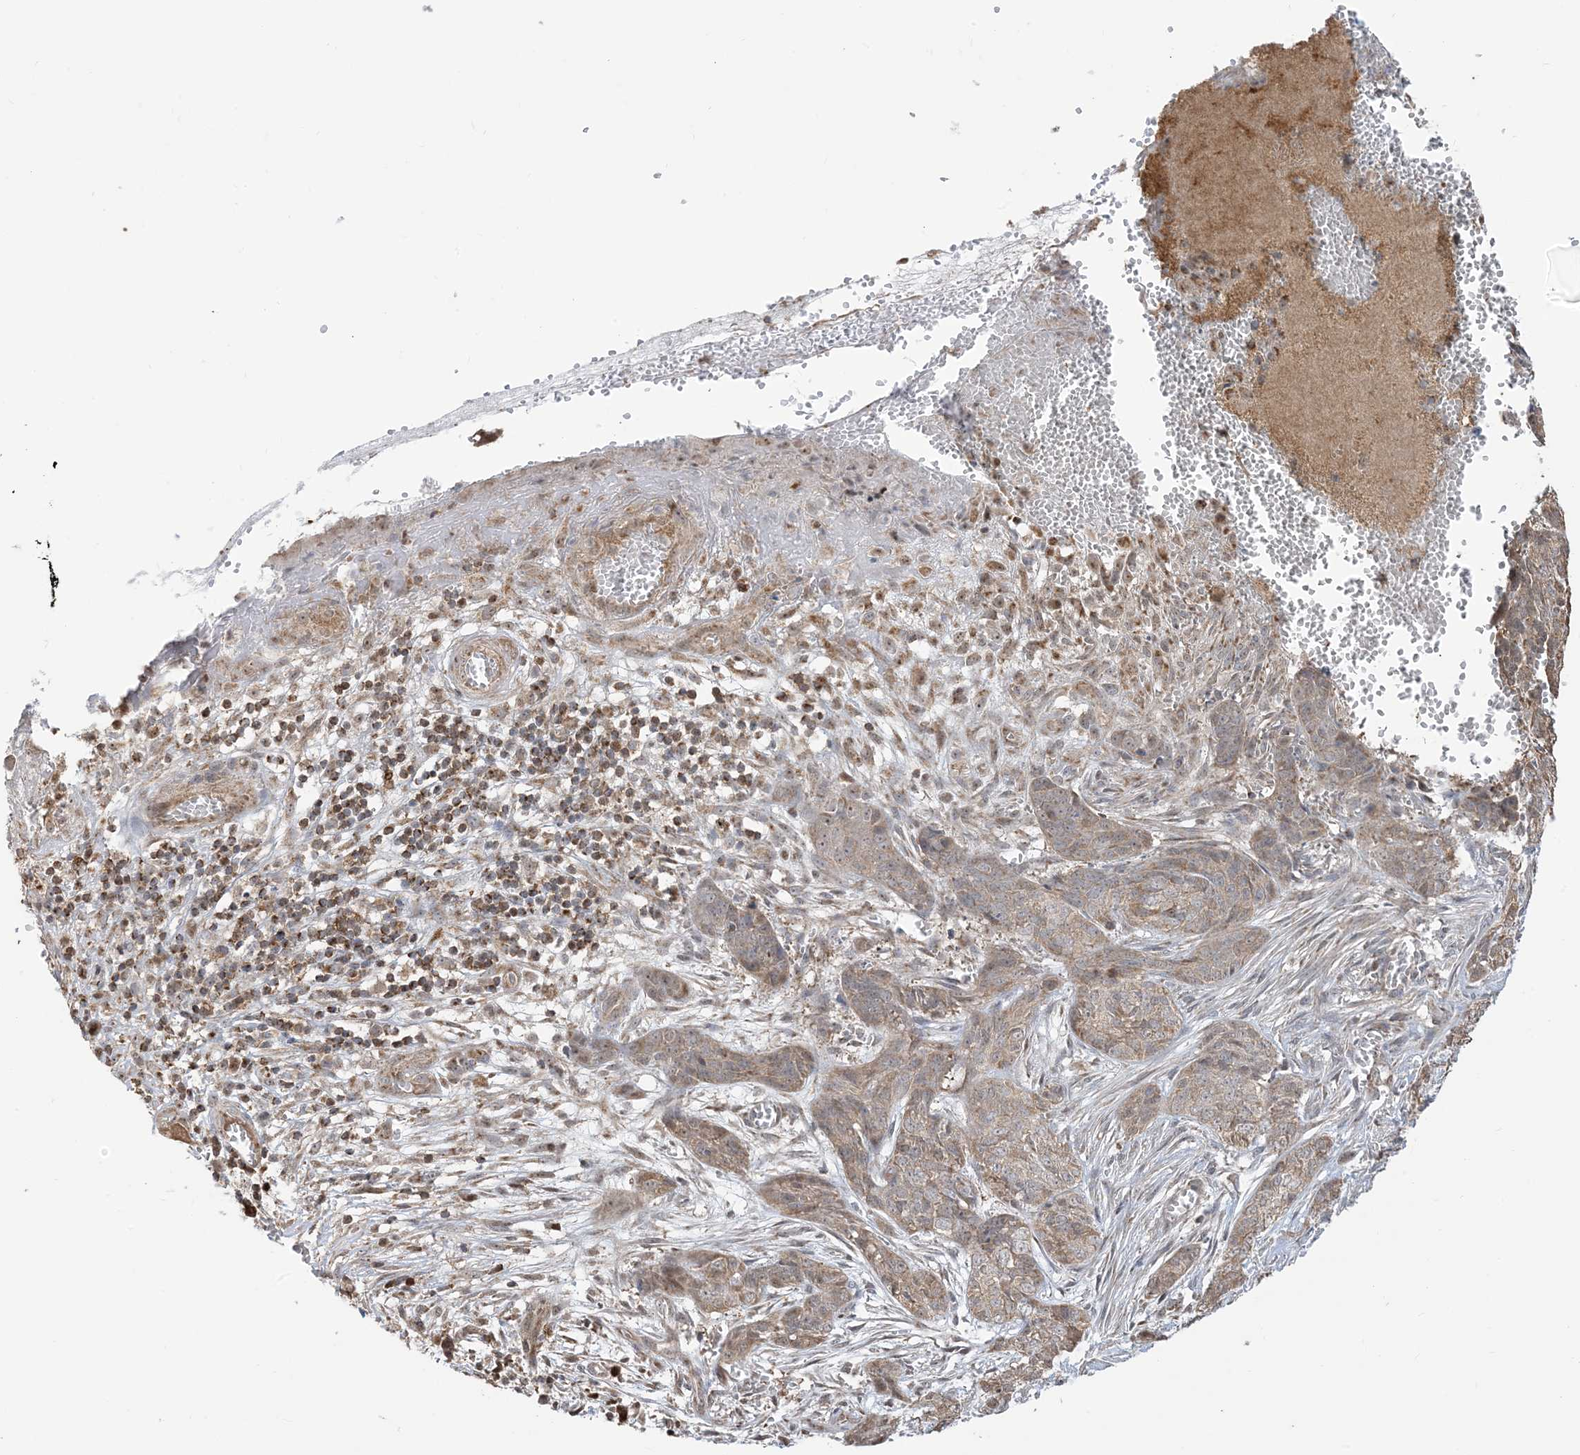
{"staining": {"intensity": "moderate", "quantity": "25%-75%", "location": "cytoplasmic/membranous"}, "tissue": "skin cancer", "cell_type": "Tumor cells", "image_type": "cancer", "snomed": [{"axis": "morphology", "description": "Basal cell carcinoma"}, {"axis": "topography", "description": "Skin"}], "caption": "A micrograph showing moderate cytoplasmic/membranous expression in about 25%-75% of tumor cells in skin basal cell carcinoma, as visualized by brown immunohistochemical staining.", "gene": "MAPKBP1", "patient": {"sex": "female", "age": 64}}